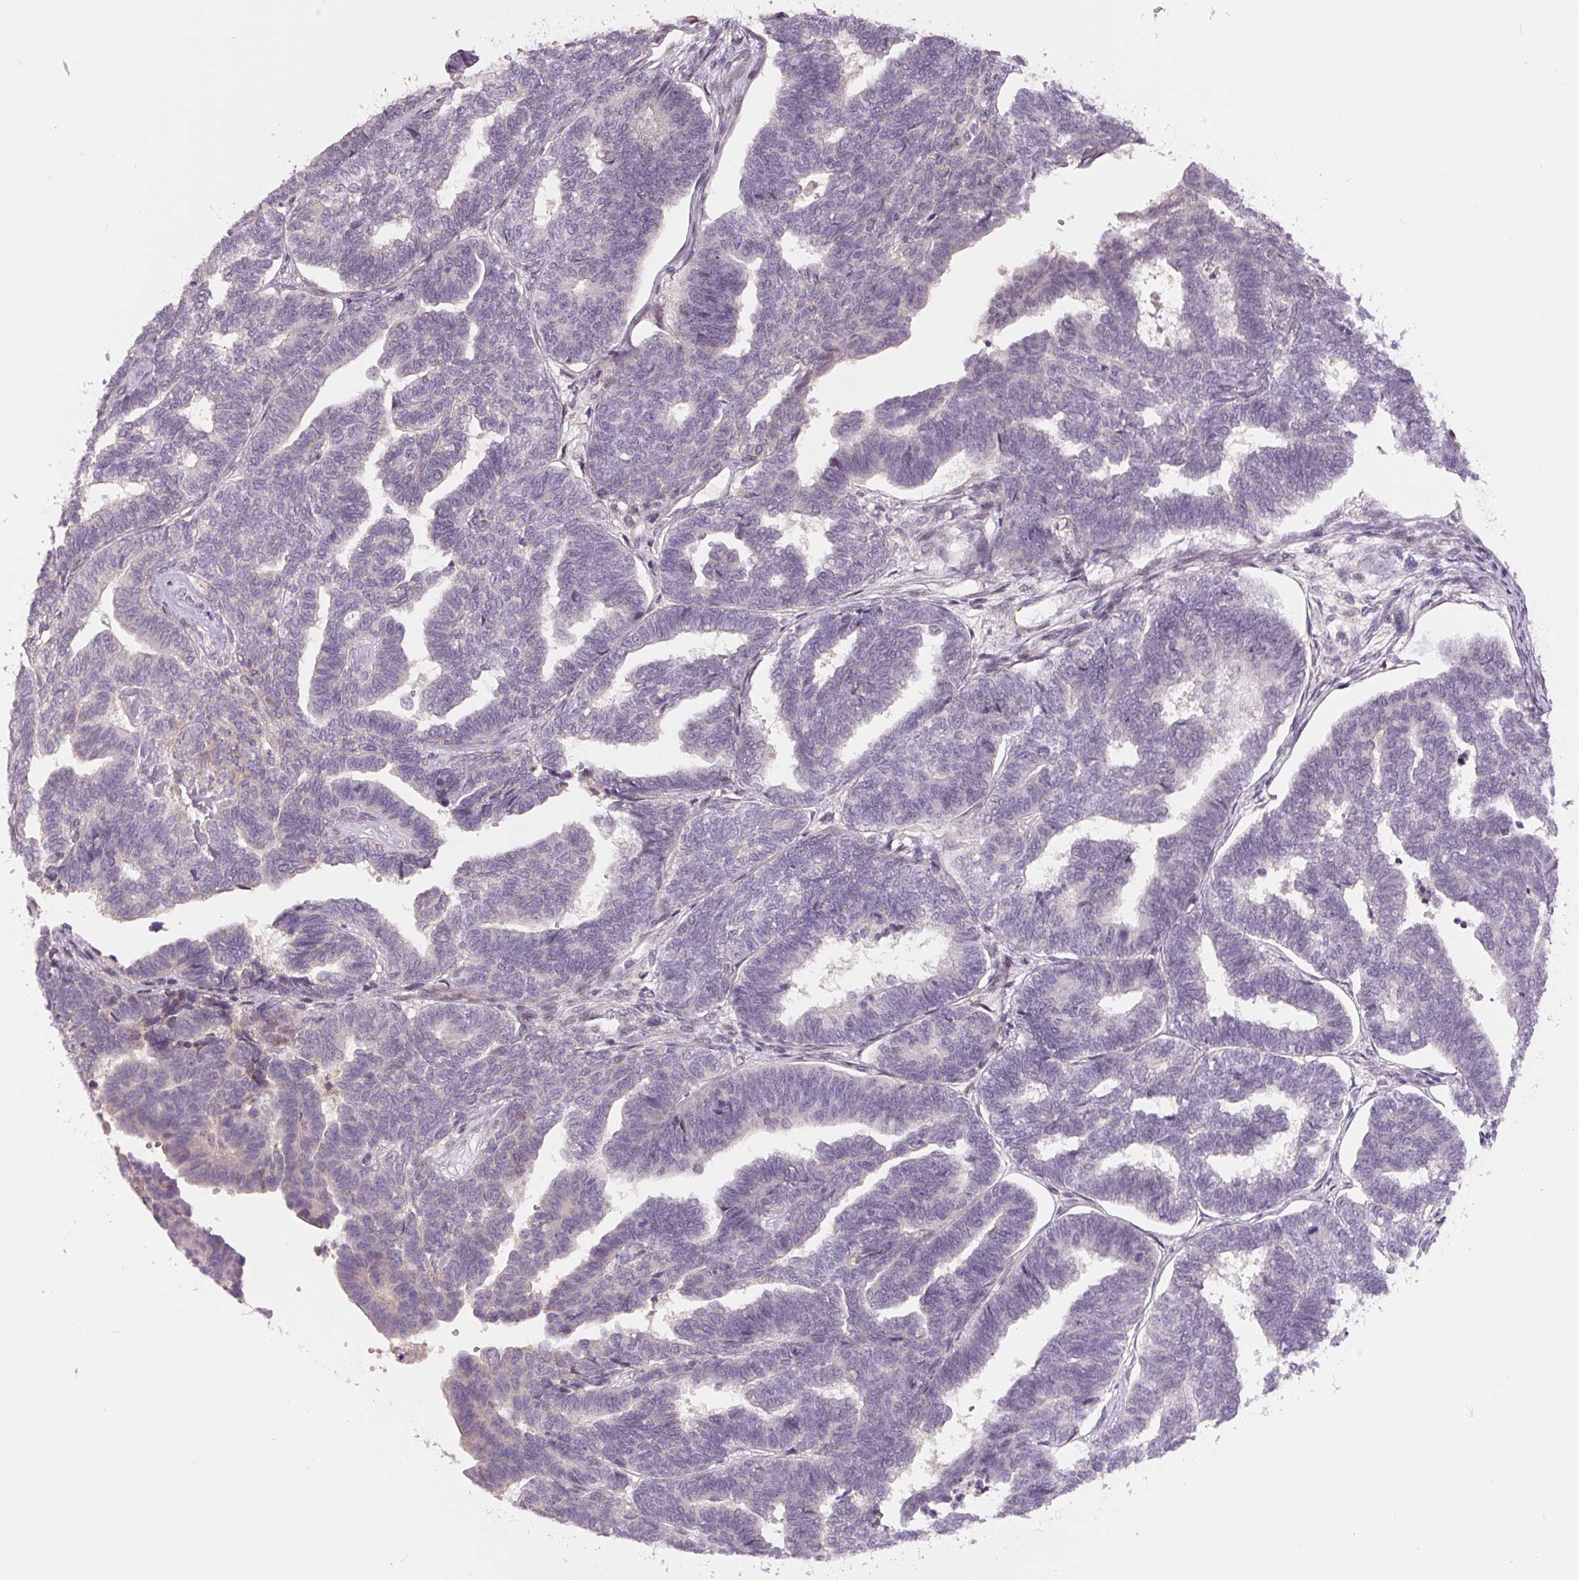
{"staining": {"intensity": "negative", "quantity": "none", "location": "none"}, "tissue": "endometrial cancer", "cell_type": "Tumor cells", "image_type": "cancer", "snomed": [{"axis": "morphology", "description": "Adenocarcinoma, NOS"}, {"axis": "topography", "description": "Endometrium"}], "caption": "High power microscopy histopathology image of an immunohistochemistry (IHC) image of endometrial cancer (adenocarcinoma), revealing no significant staining in tumor cells.", "gene": "PWWP3B", "patient": {"sex": "female", "age": 70}}